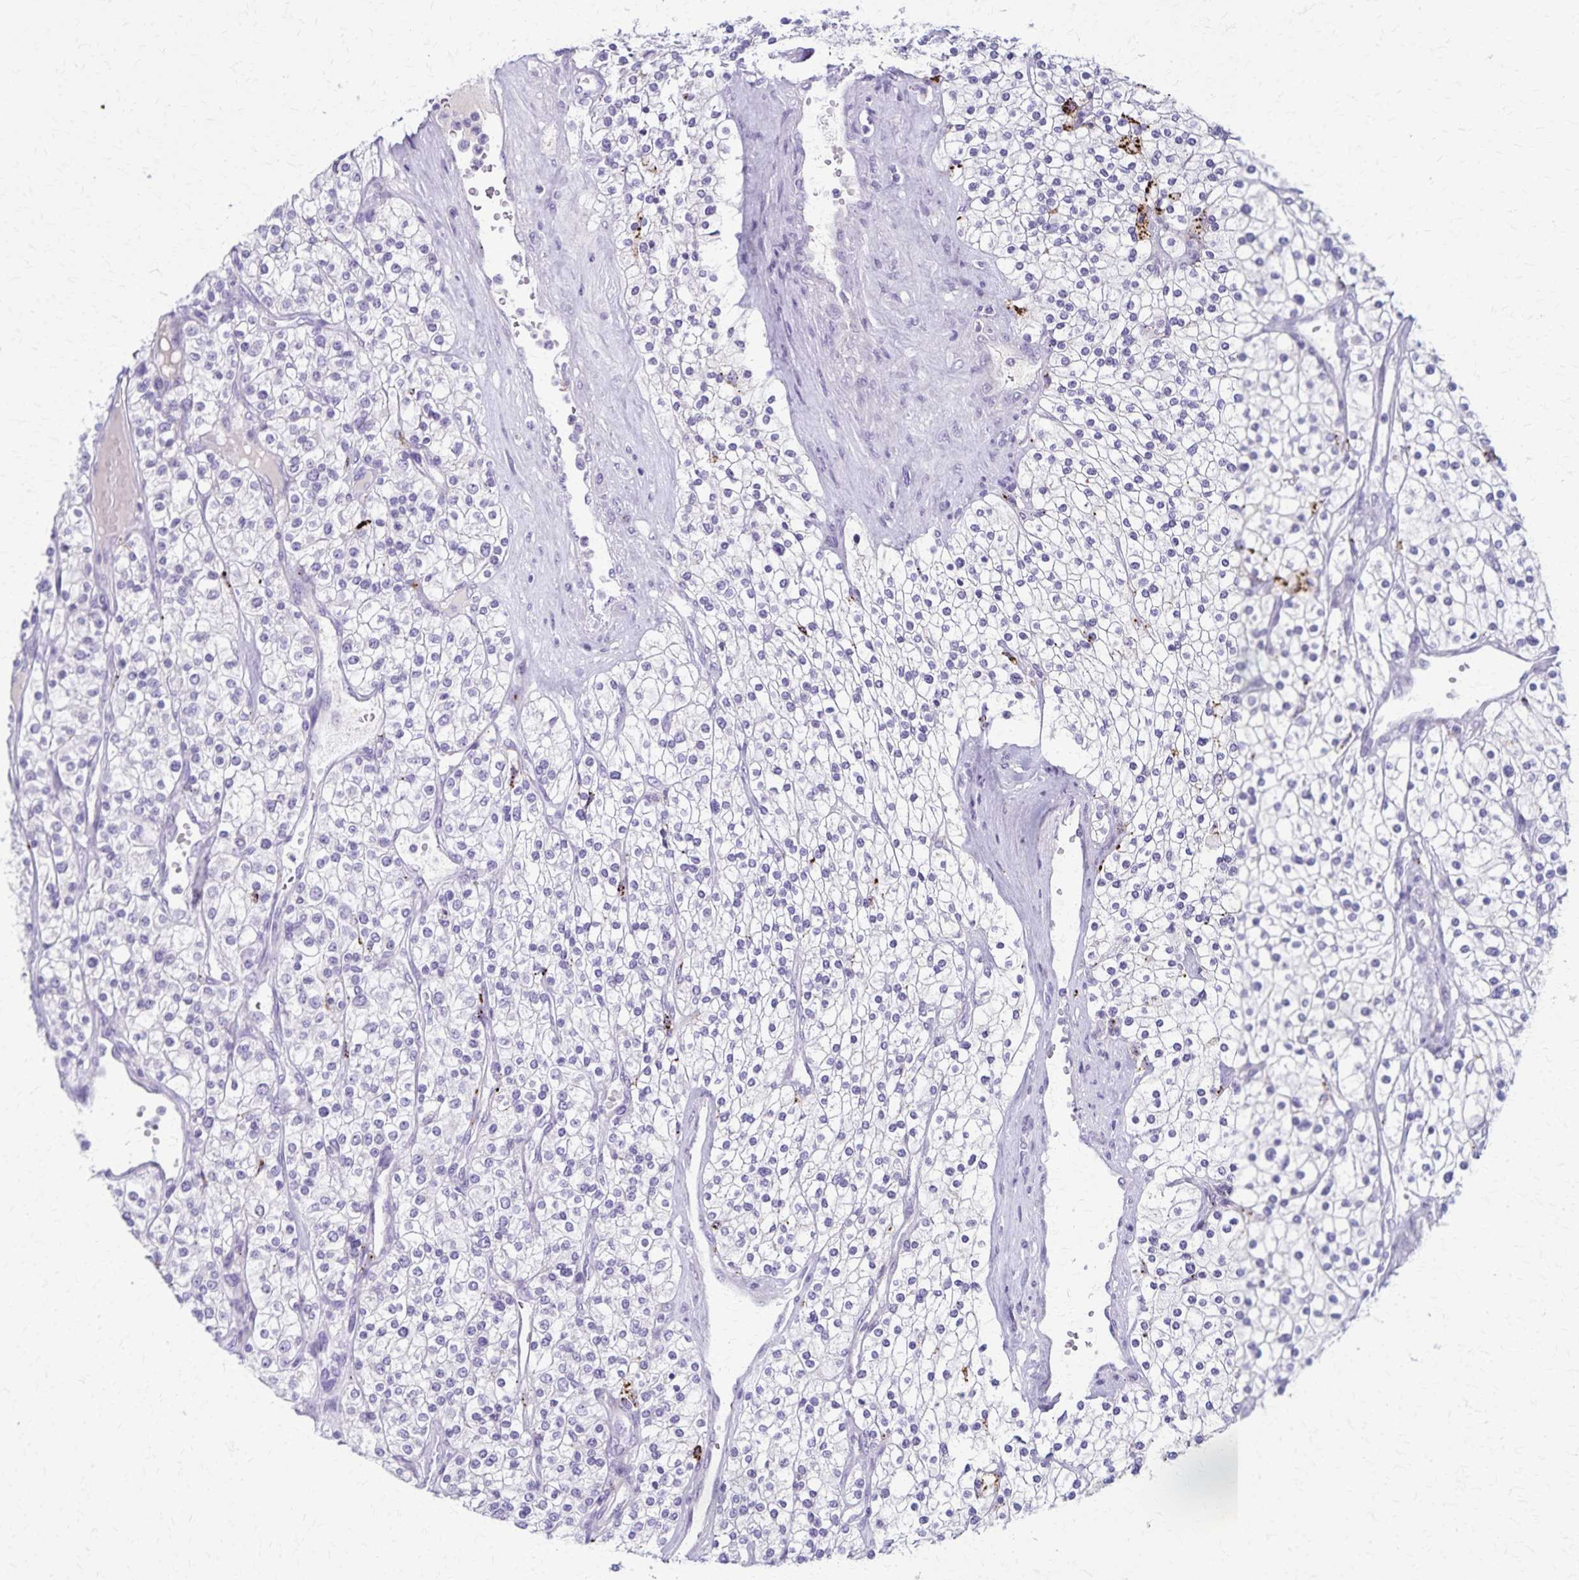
{"staining": {"intensity": "negative", "quantity": "none", "location": "none"}, "tissue": "renal cancer", "cell_type": "Tumor cells", "image_type": "cancer", "snomed": [{"axis": "morphology", "description": "Adenocarcinoma, NOS"}, {"axis": "topography", "description": "Kidney"}], "caption": "Immunohistochemistry photomicrograph of neoplastic tissue: adenocarcinoma (renal) stained with DAB (3,3'-diaminobenzidine) exhibits no significant protein positivity in tumor cells.", "gene": "TMEM60", "patient": {"sex": "male", "age": 80}}